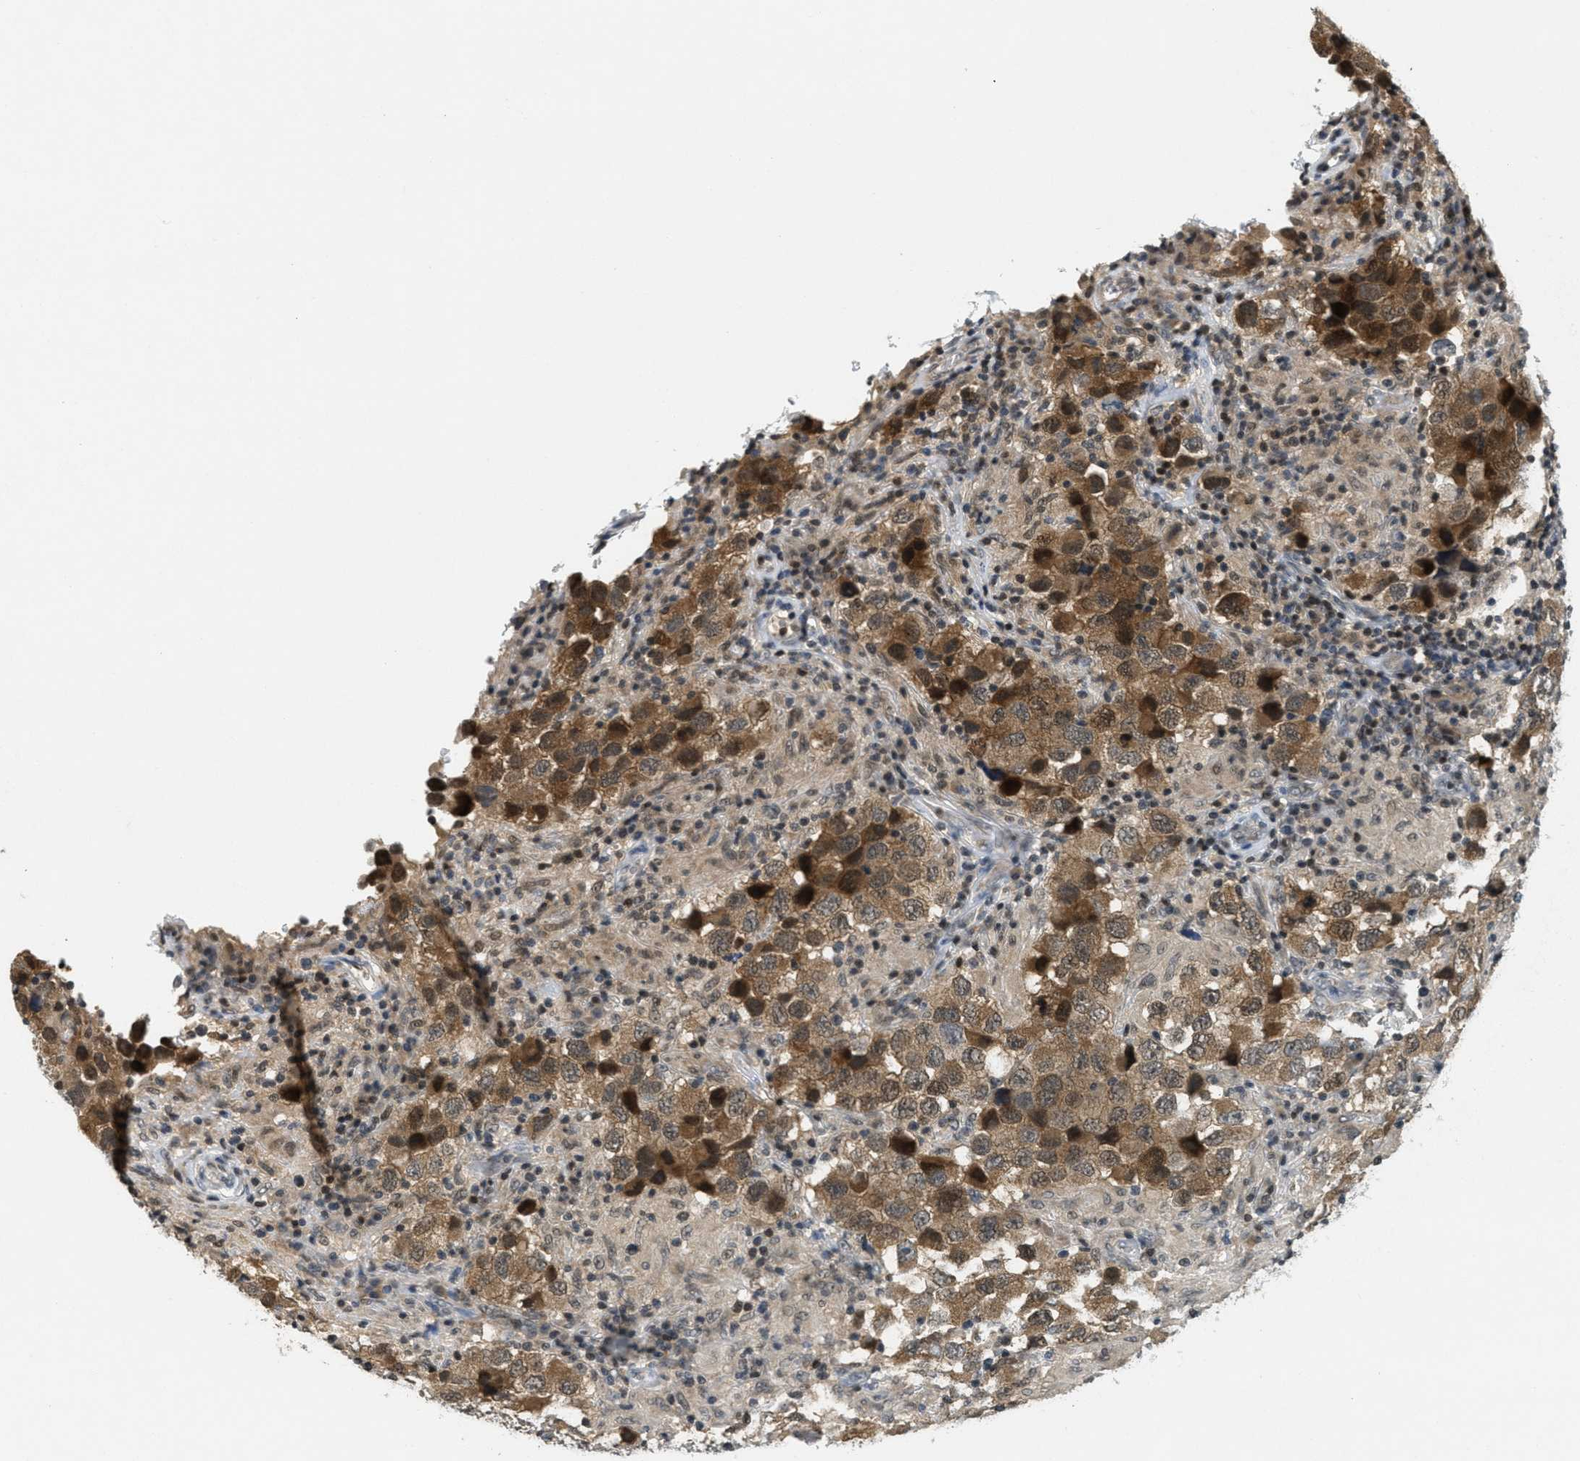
{"staining": {"intensity": "strong", "quantity": ">75%", "location": "cytoplasmic/membranous,nuclear"}, "tissue": "testis cancer", "cell_type": "Tumor cells", "image_type": "cancer", "snomed": [{"axis": "morphology", "description": "Carcinoma, Embryonal, NOS"}, {"axis": "topography", "description": "Testis"}], "caption": "Embryonal carcinoma (testis) was stained to show a protein in brown. There is high levels of strong cytoplasmic/membranous and nuclear expression in approximately >75% of tumor cells.", "gene": "DNAJB1", "patient": {"sex": "male", "age": 21}}